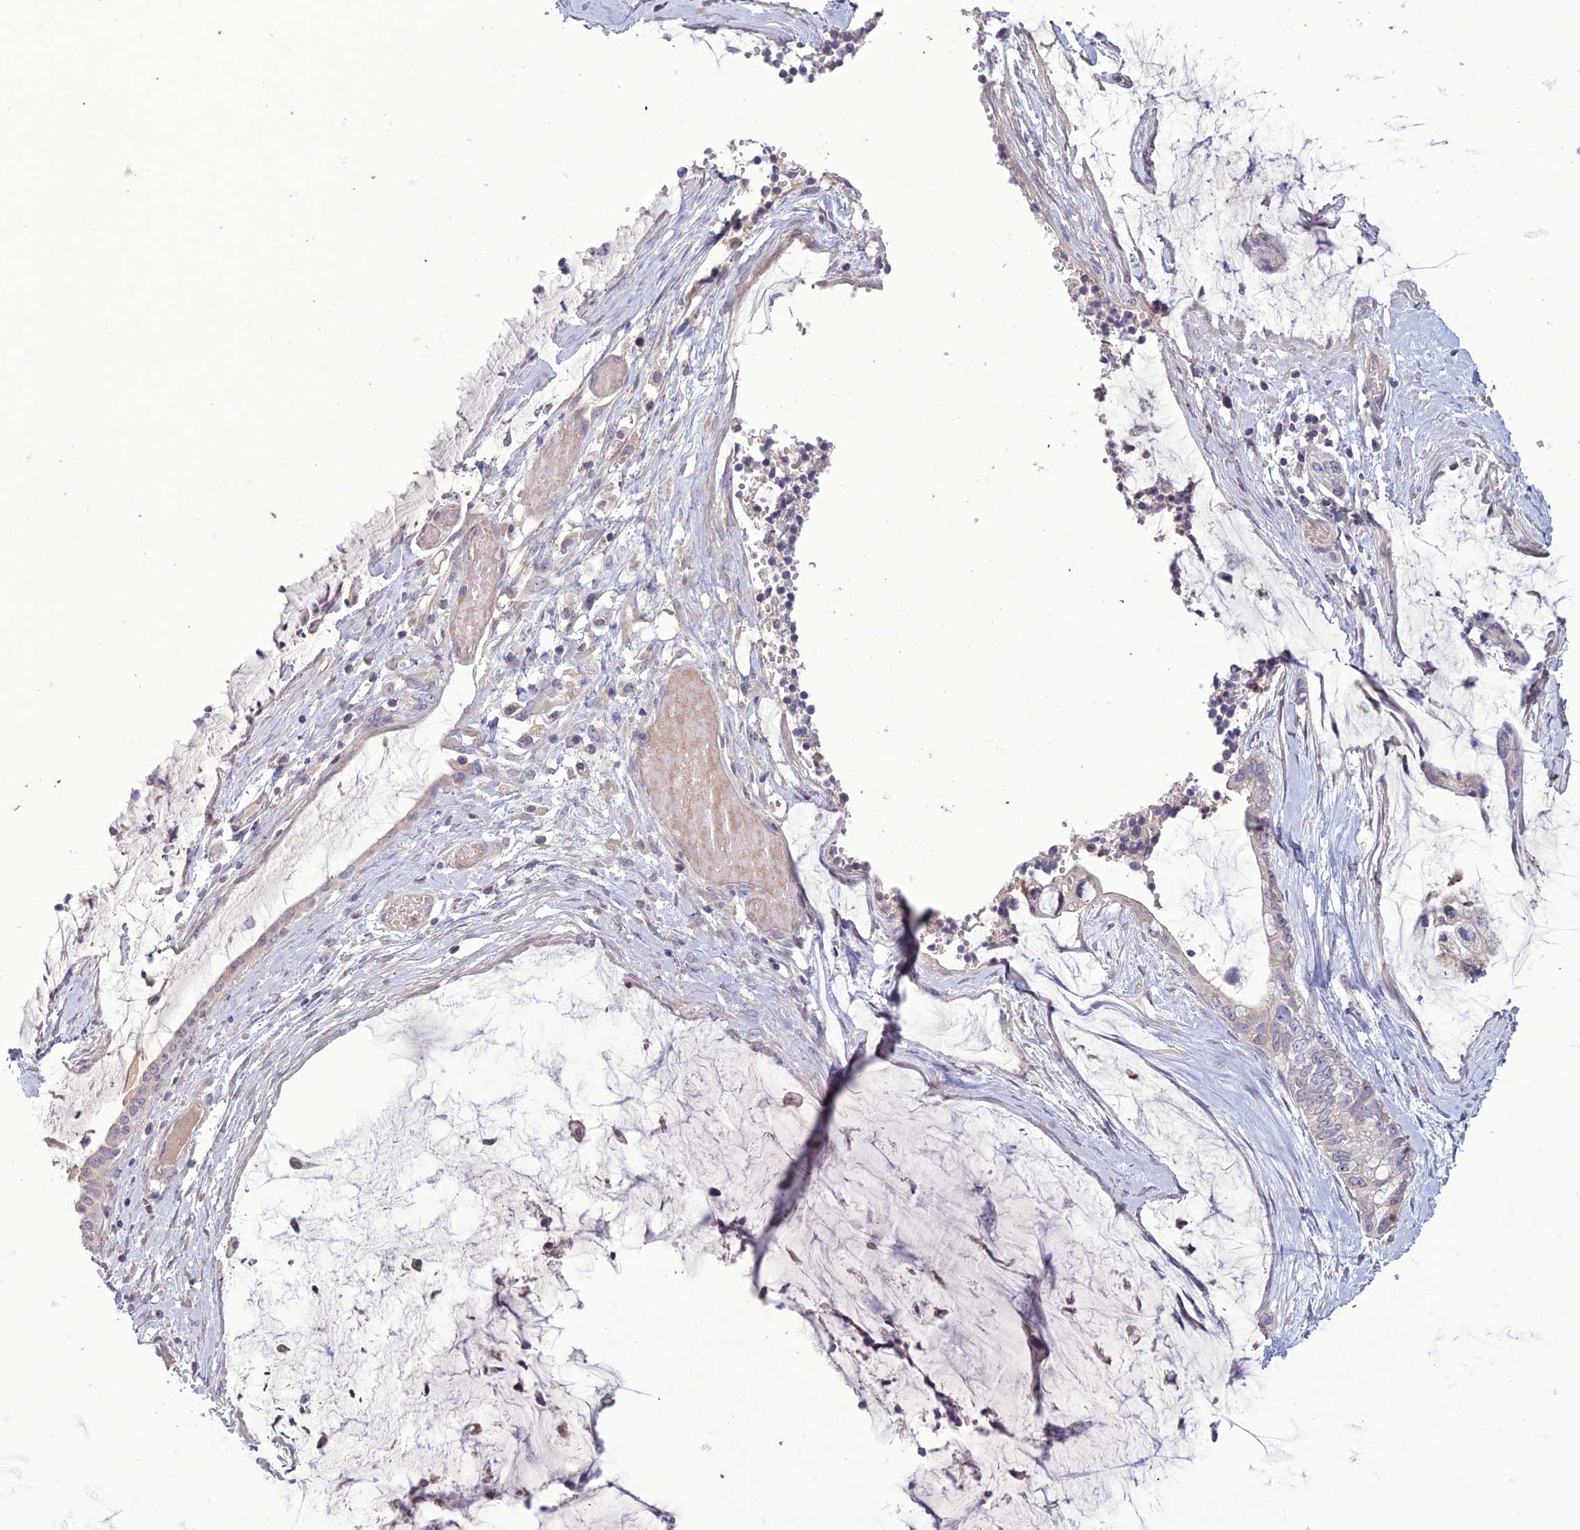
{"staining": {"intensity": "negative", "quantity": "none", "location": "none"}, "tissue": "ovarian cancer", "cell_type": "Tumor cells", "image_type": "cancer", "snomed": [{"axis": "morphology", "description": "Cystadenocarcinoma, mucinous, NOS"}, {"axis": "topography", "description": "Ovary"}], "caption": "Ovarian cancer stained for a protein using IHC displays no positivity tumor cells.", "gene": "C2orf76", "patient": {"sex": "female", "age": 39}}